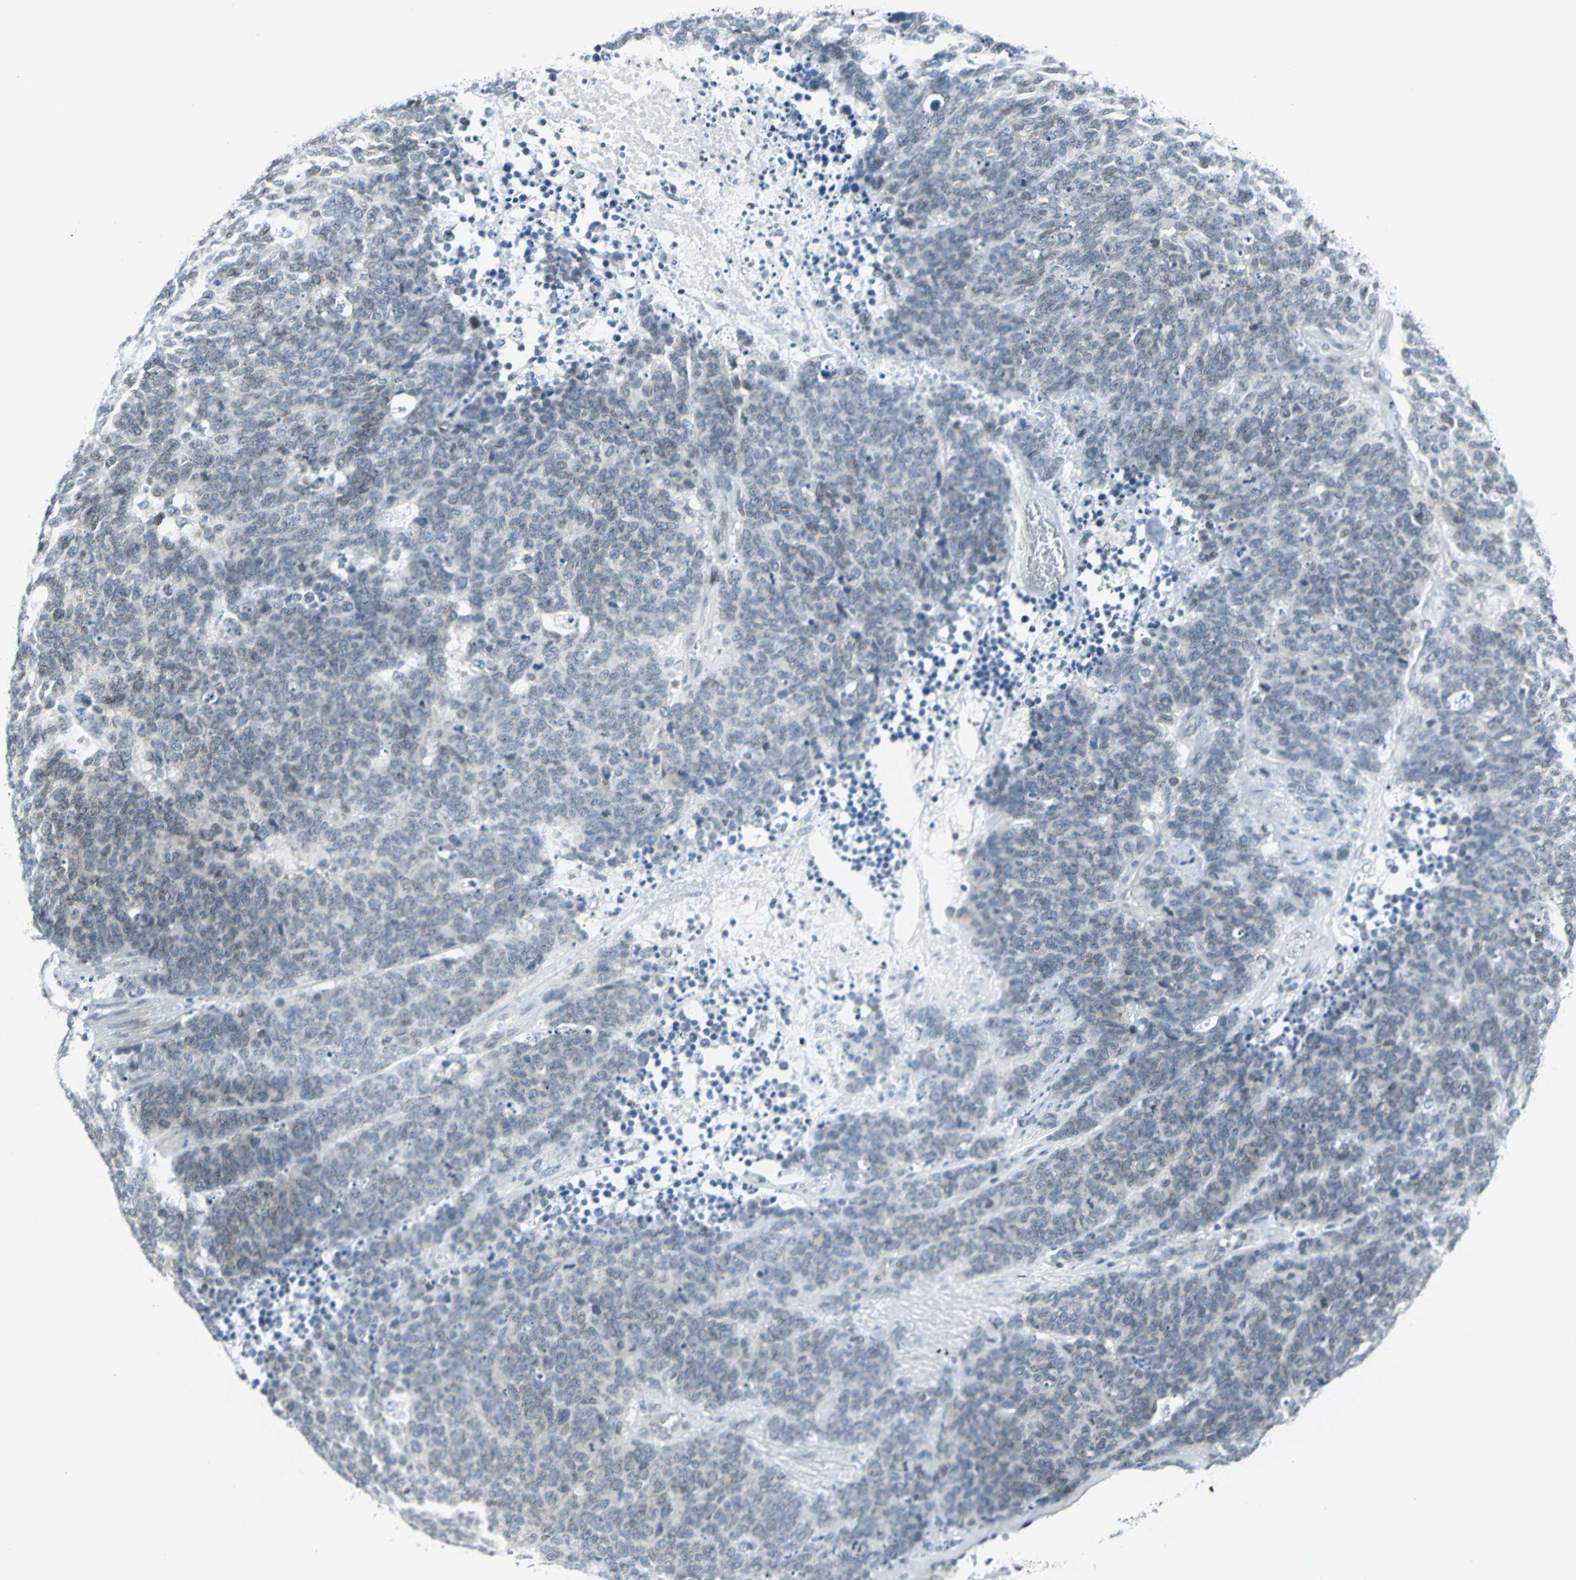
{"staining": {"intensity": "weak", "quantity": "25%-75%", "location": "cytoplasmic/membranous"}, "tissue": "lung cancer", "cell_type": "Tumor cells", "image_type": "cancer", "snomed": [{"axis": "morphology", "description": "Neoplasm, malignant, NOS"}, {"axis": "topography", "description": "Lung"}], "caption": "Lung cancer (malignant neoplasm) tissue exhibits weak cytoplasmic/membranous positivity in about 25%-75% of tumor cells", "gene": "SNUPN", "patient": {"sex": "female", "age": 58}}